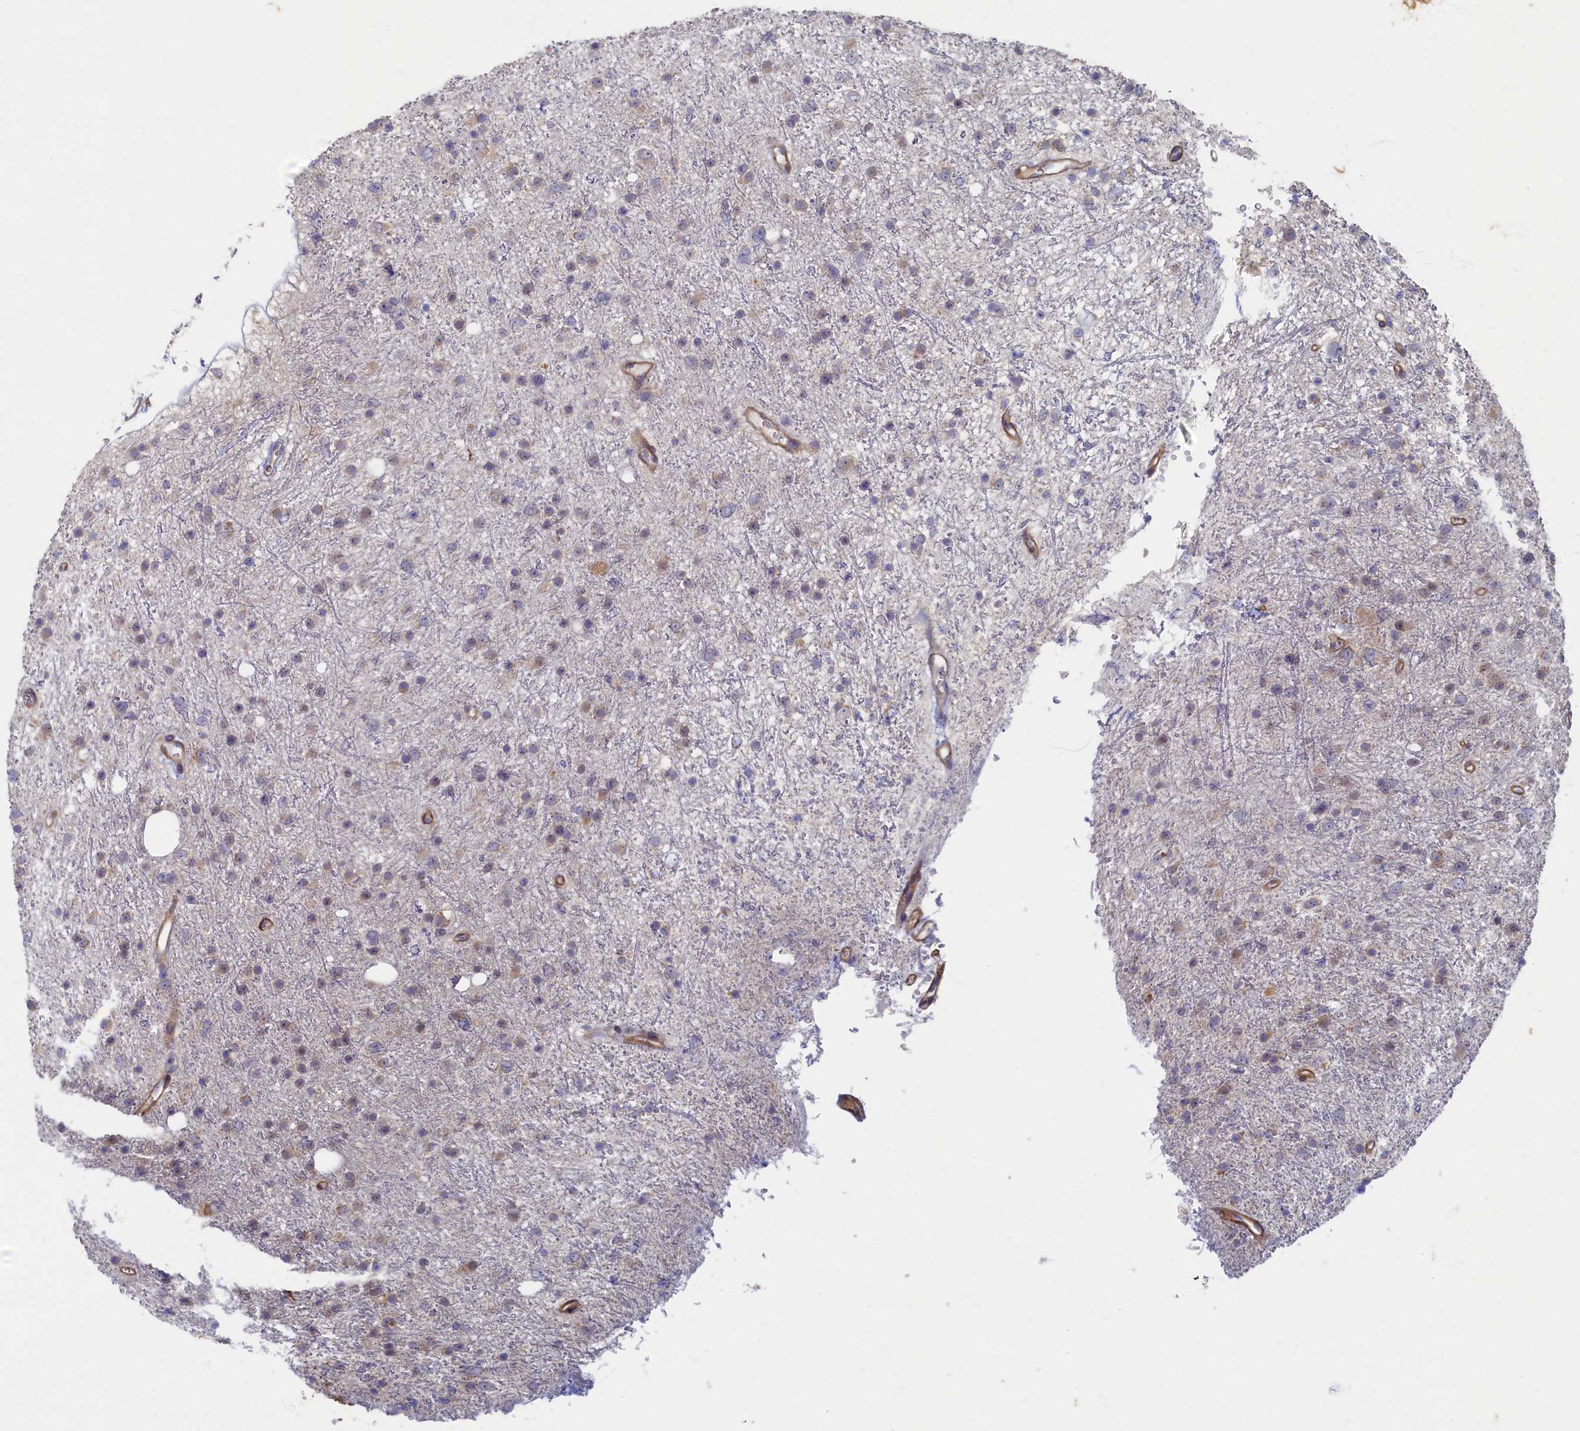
{"staining": {"intensity": "negative", "quantity": "none", "location": "none"}, "tissue": "glioma", "cell_type": "Tumor cells", "image_type": "cancer", "snomed": [{"axis": "morphology", "description": "Glioma, malignant, Low grade"}, {"axis": "topography", "description": "Cerebral cortex"}], "caption": "Image shows no significant protein expression in tumor cells of glioma.", "gene": "WDR59", "patient": {"sex": "female", "age": 39}}